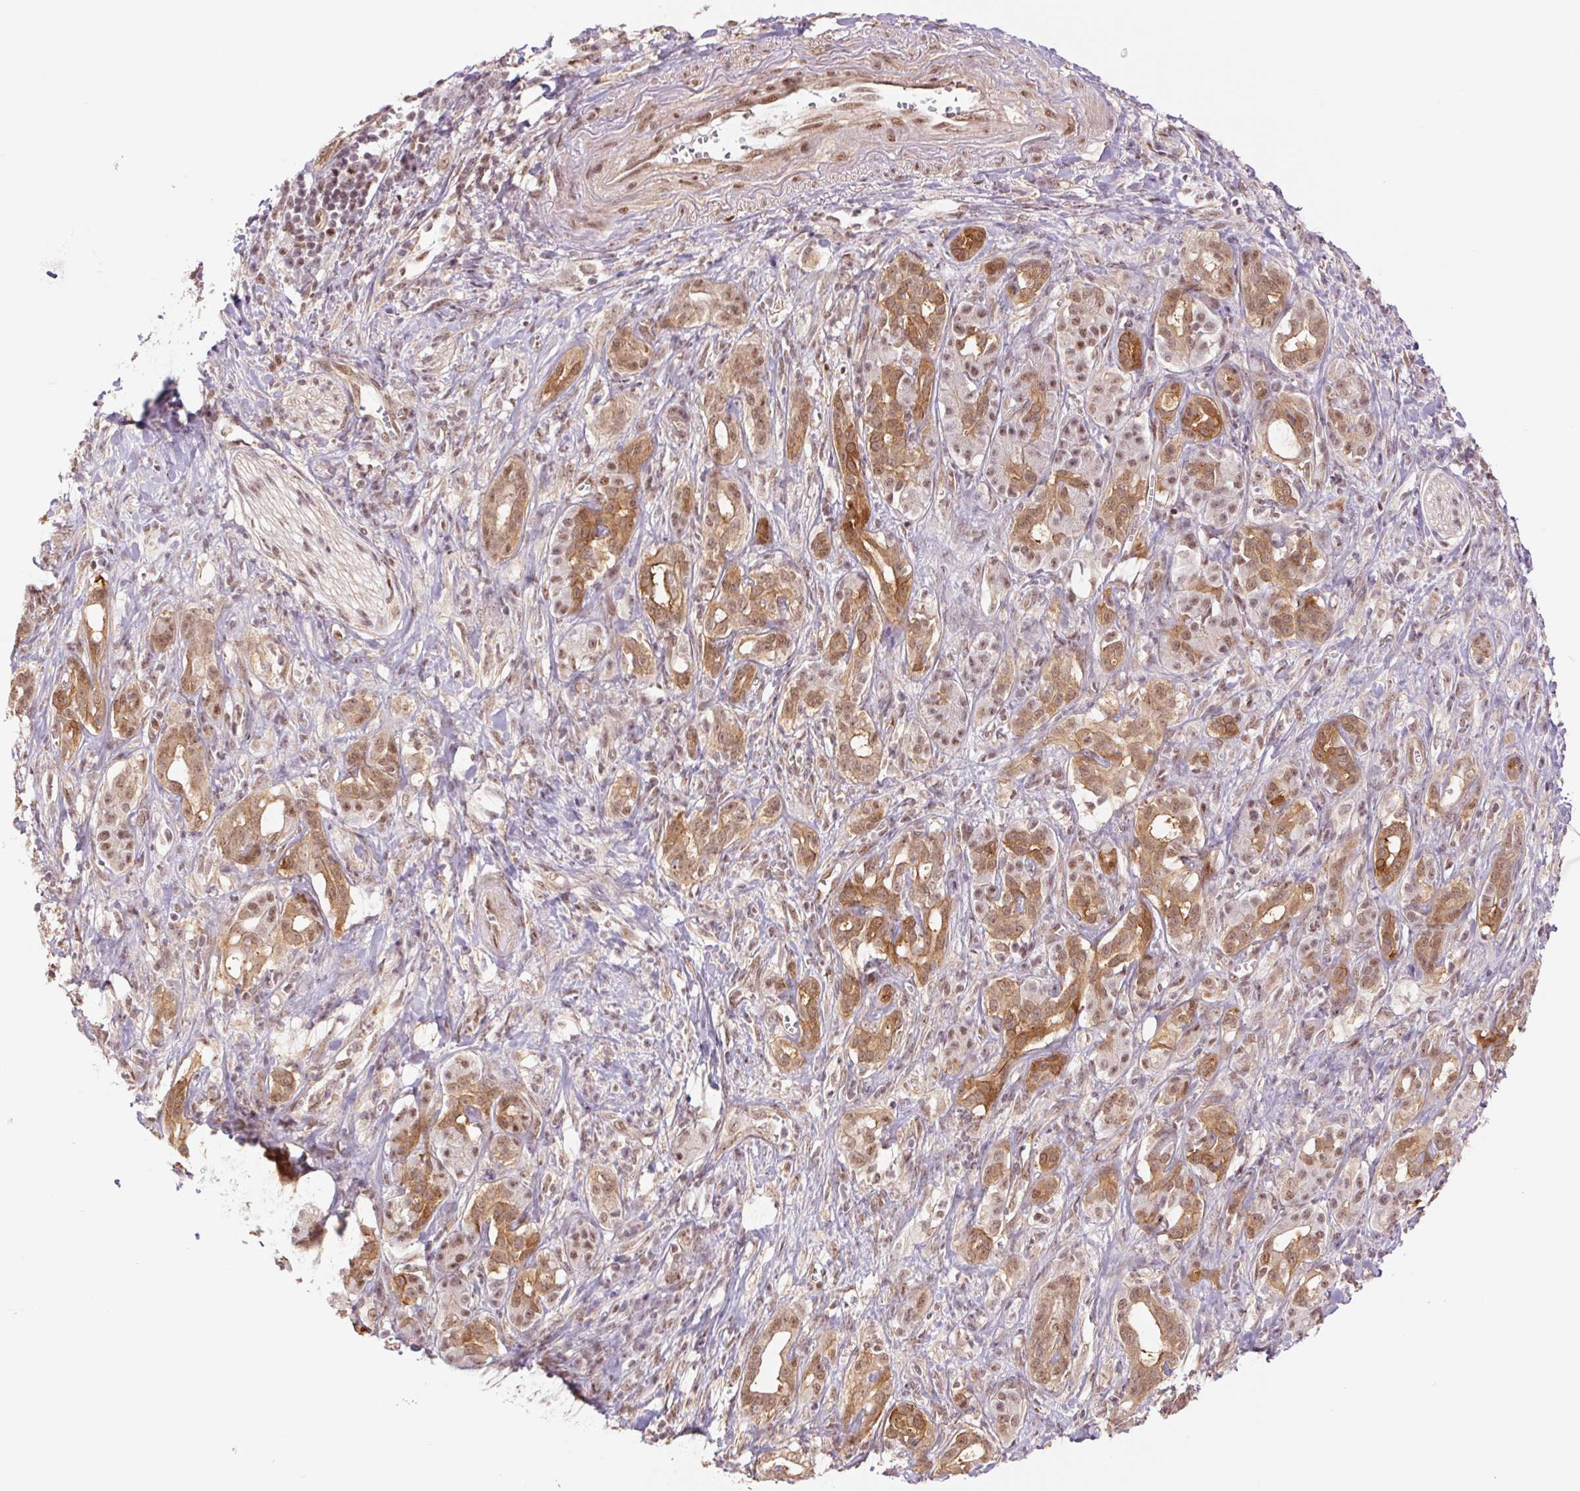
{"staining": {"intensity": "moderate", "quantity": ">75%", "location": "cytoplasmic/membranous,nuclear"}, "tissue": "pancreatic cancer", "cell_type": "Tumor cells", "image_type": "cancer", "snomed": [{"axis": "morphology", "description": "Adenocarcinoma, NOS"}, {"axis": "topography", "description": "Pancreas"}], "caption": "A high-resolution image shows IHC staining of pancreatic adenocarcinoma, which displays moderate cytoplasmic/membranous and nuclear positivity in about >75% of tumor cells.", "gene": "CWC25", "patient": {"sex": "male", "age": 61}}